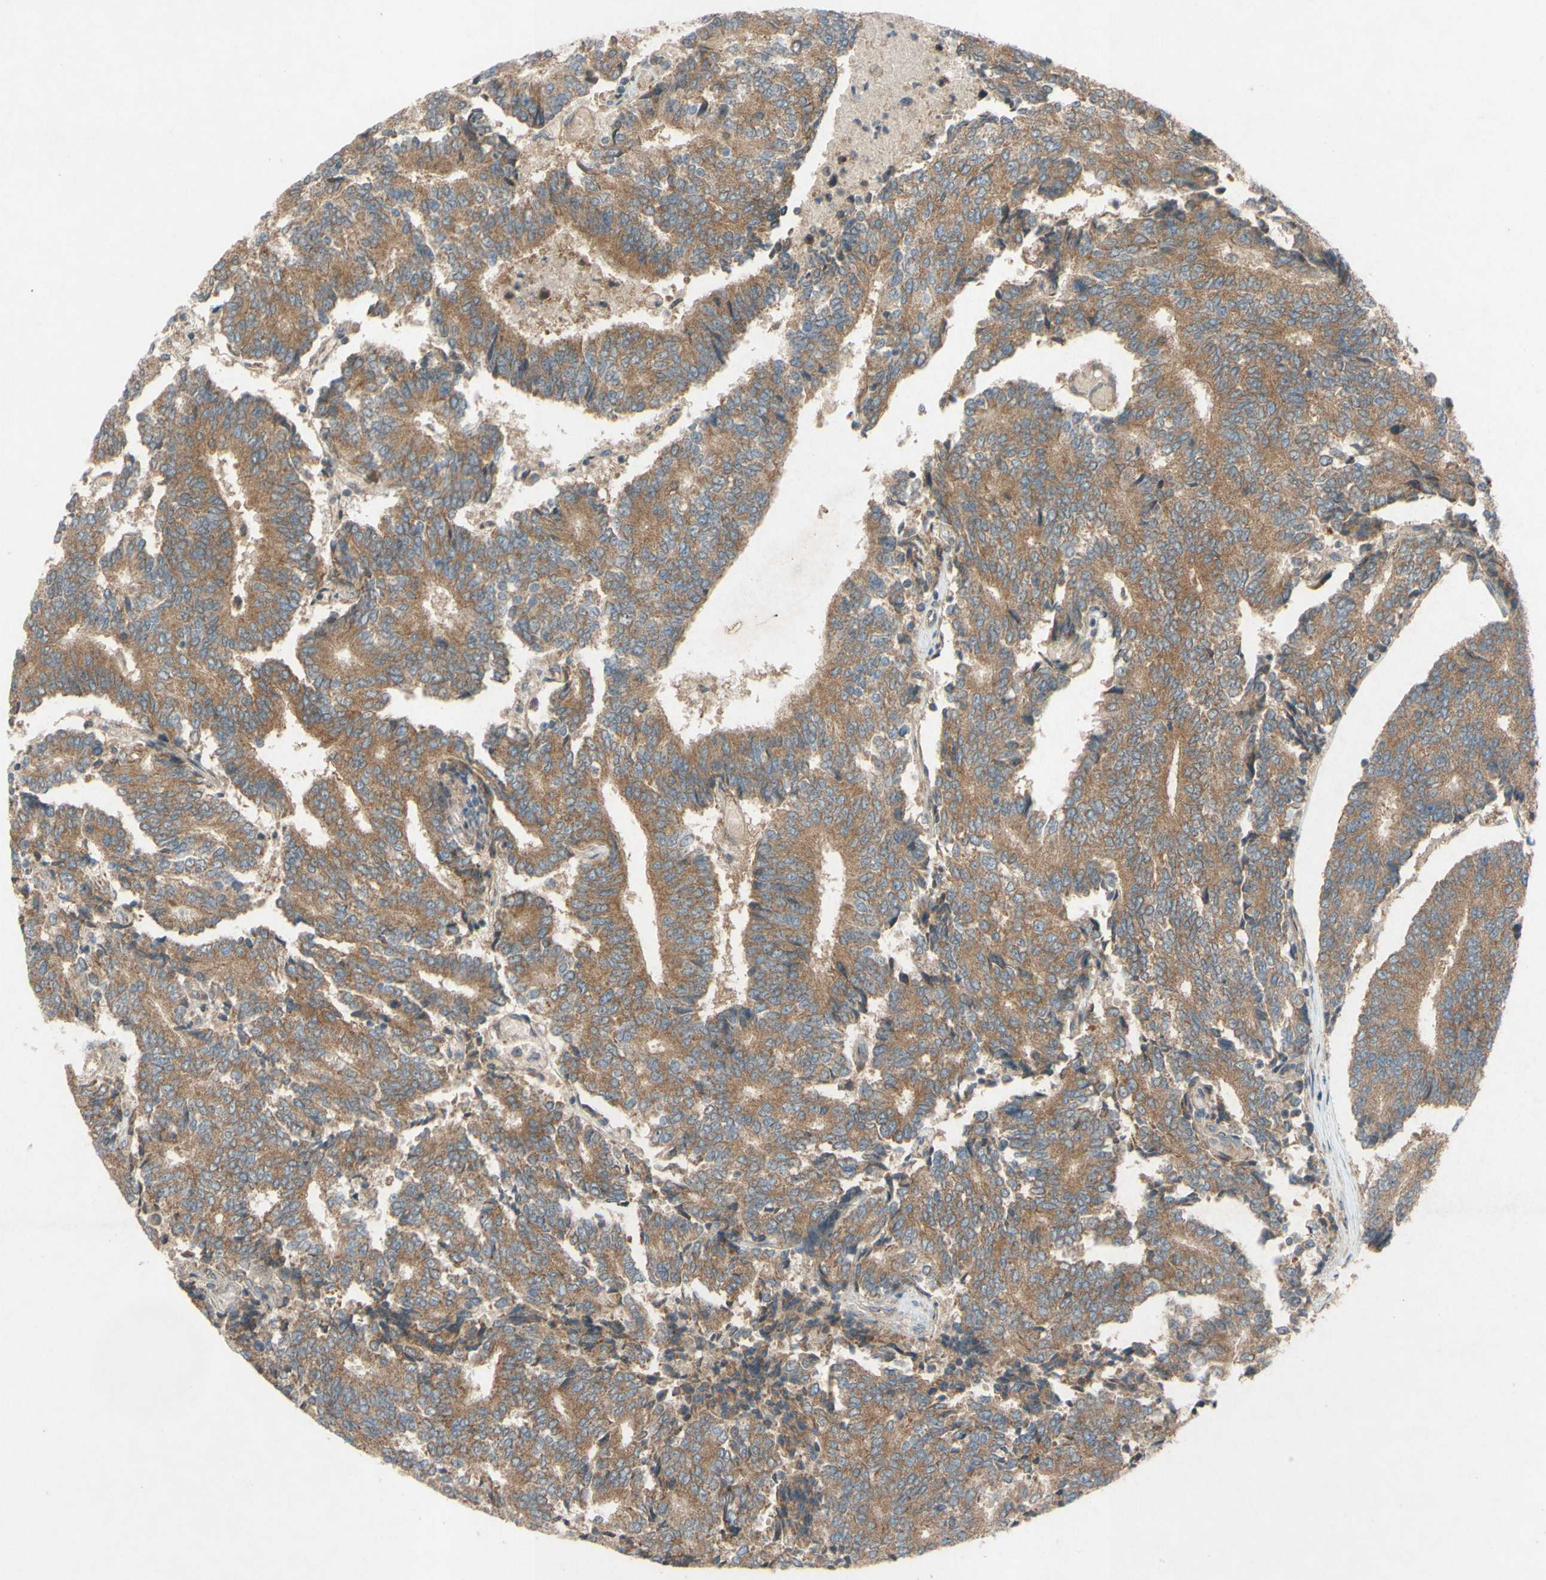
{"staining": {"intensity": "moderate", "quantity": ">75%", "location": "cytoplasmic/membranous"}, "tissue": "prostate cancer", "cell_type": "Tumor cells", "image_type": "cancer", "snomed": [{"axis": "morphology", "description": "Normal tissue, NOS"}, {"axis": "morphology", "description": "Adenocarcinoma, High grade"}, {"axis": "topography", "description": "Prostate"}, {"axis": "topography", "description": "Seminal veicle"}], "caption": "Protein expression analysis of human prostate cancer reveals moderate cytoplasmic/membranous positivity in about >75% of tumor cells.", "gene": "TST", "patient": {"sex": "male", "age": 55}}